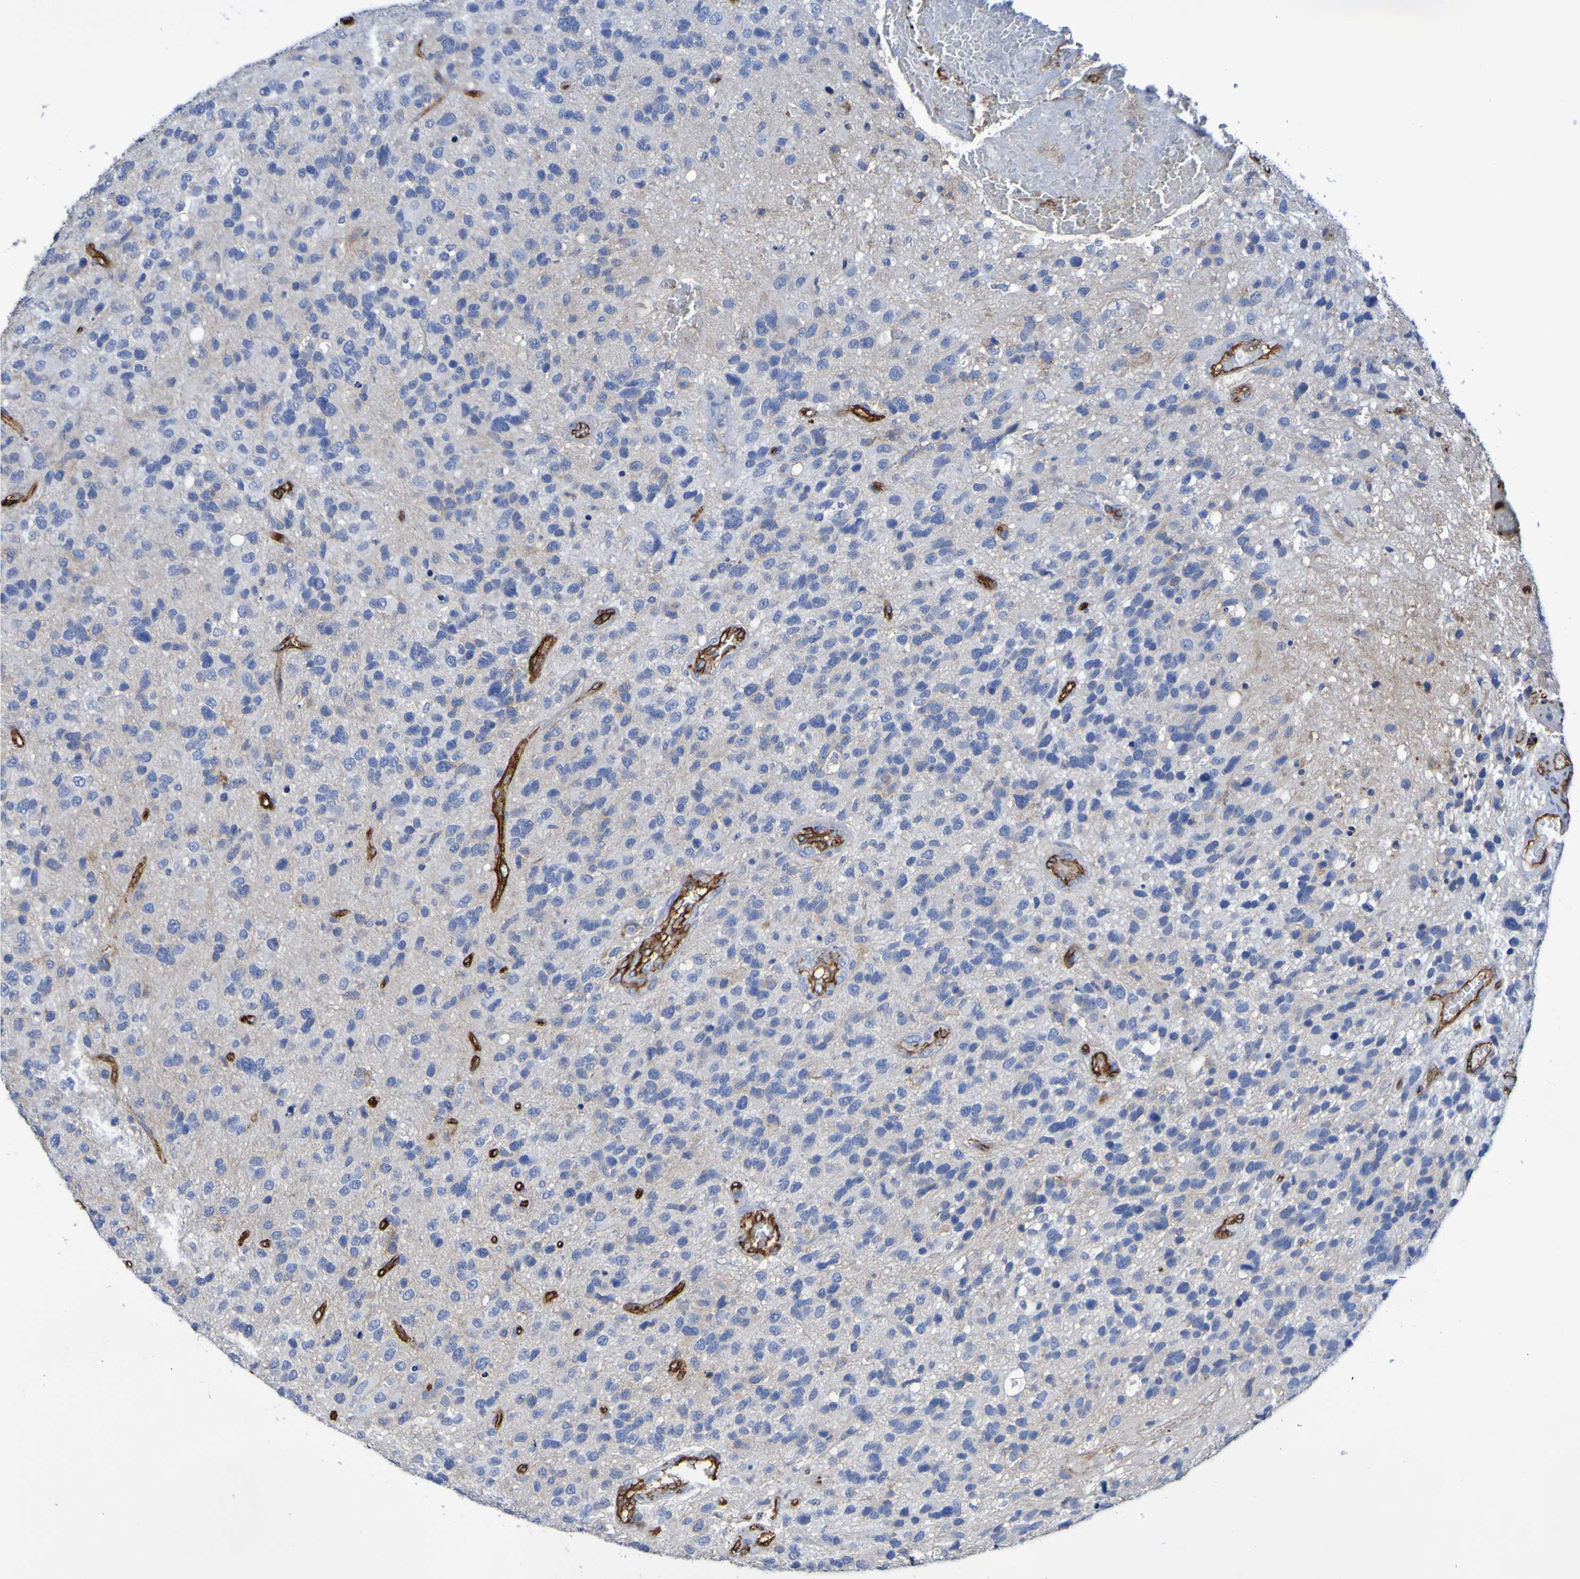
{"staining": {"intensity": "negative", "quantity": "none", "location": "none"}, "tissue": "glioma", "cell_type": "Tumor cells", "image_type": "cancer", "snomed": [{"axis": "morphology", "description": "Glioma, malignant, High grade"}, {"axis": "topography", "description": "Brain"}], "caption": "Immunohistochemistry of human malignant glioma (high-grade) displays no positivity in tumor cells.", "gene": "SLC3A2", "patient": {"sex": "female", "age": 58}}